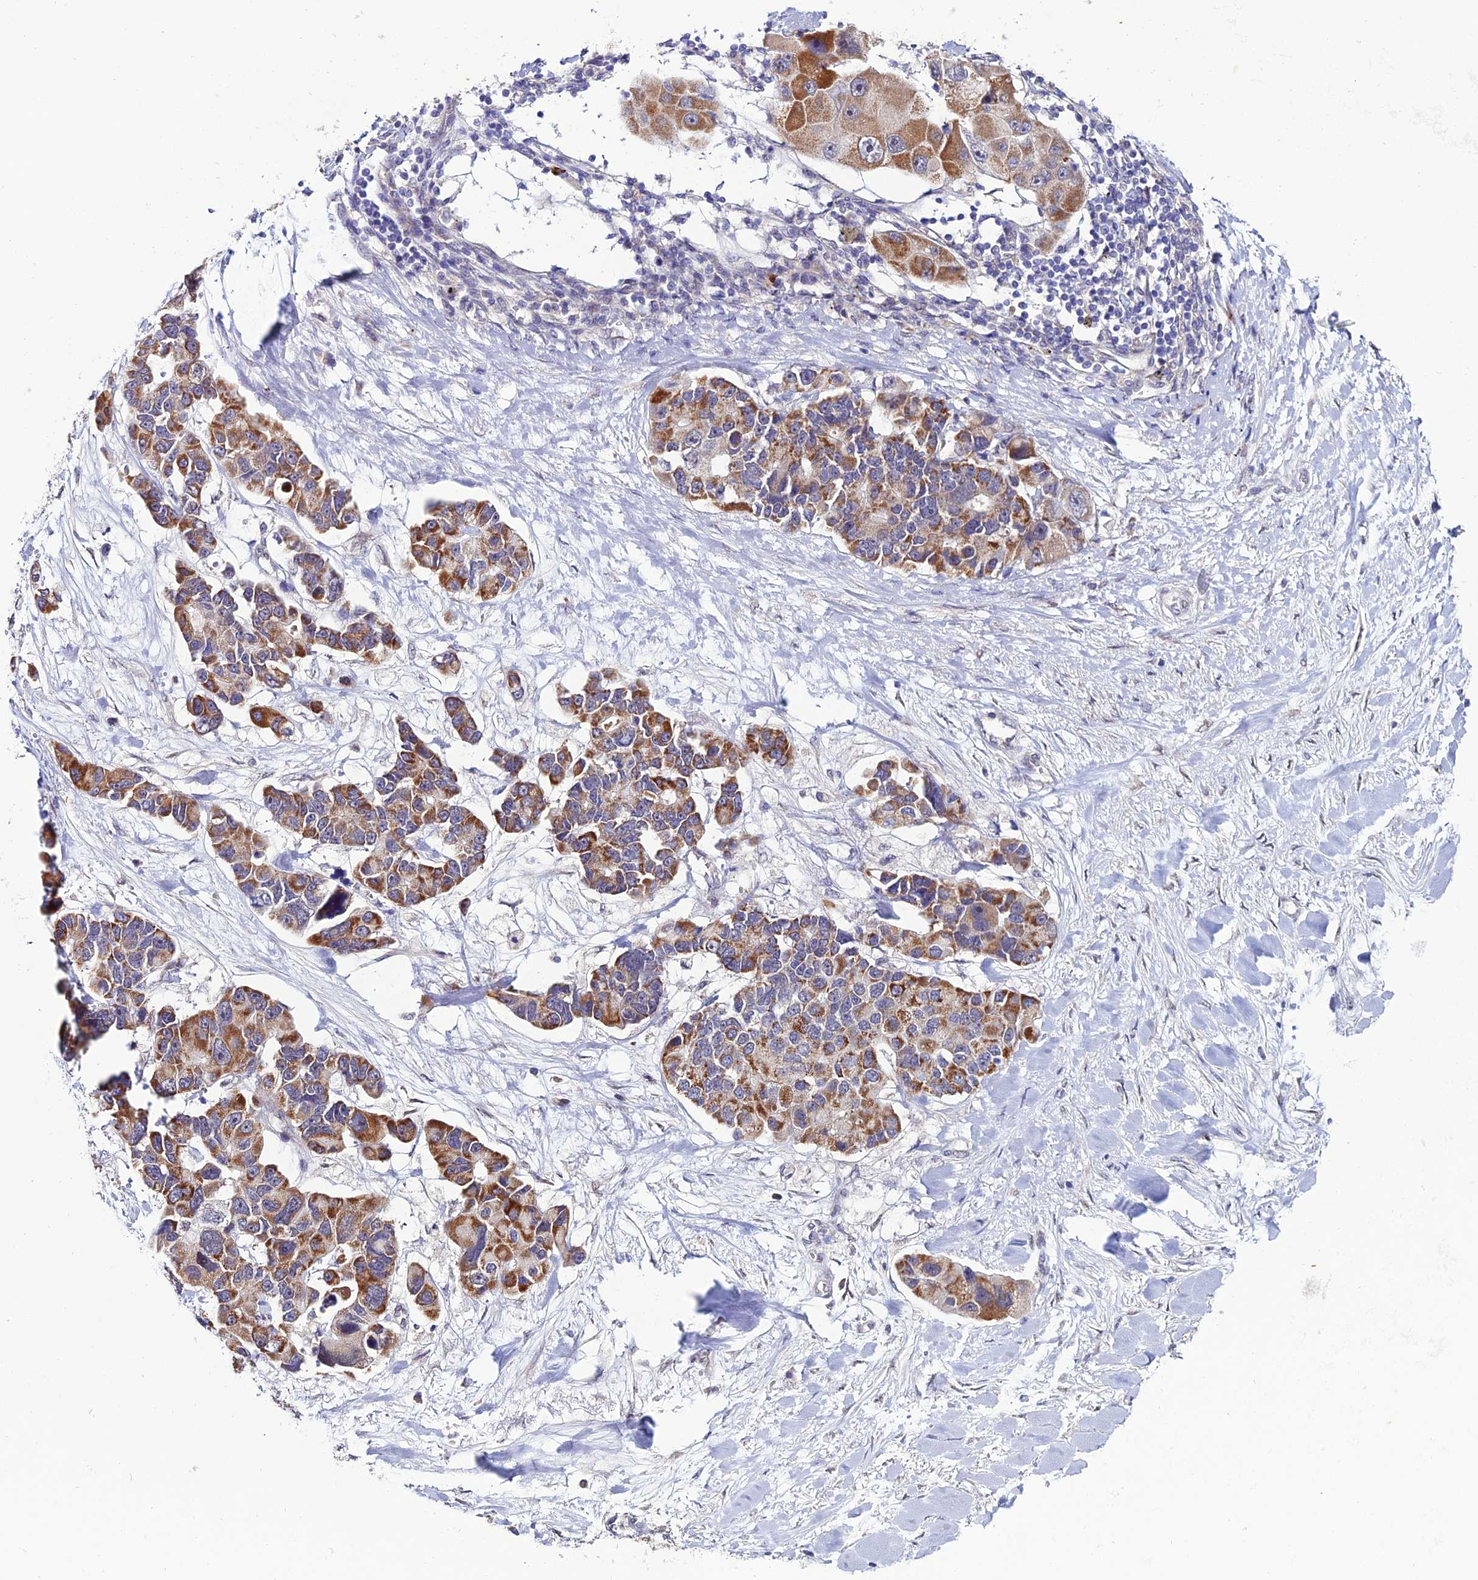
{"staining": {"intensity": "moderate", "quantity": "25%-75%", "location": "cytoplasmic/membranous"}, "tissue": "lung cancer", "cell_type": "Tumor cells", "image_type": "cancer", "snomed": [{"axis": "morphology", "description": "Adenocarcinoma, NOS"}, {"axis": "topography", "description": "Lung"}], "caption": "Immunohistochemistry micrograph of neoplastic tissue: human lung cancer stained using immunohistochemistry displays medium levels of moderate protein expression localized specifically in the cytoplasmic/membranous of tumor cells, appearing as a cytoplasmic/membranous brown color.", "gene": "FZD8", "patient": {"sex": "female", "age": 54}}